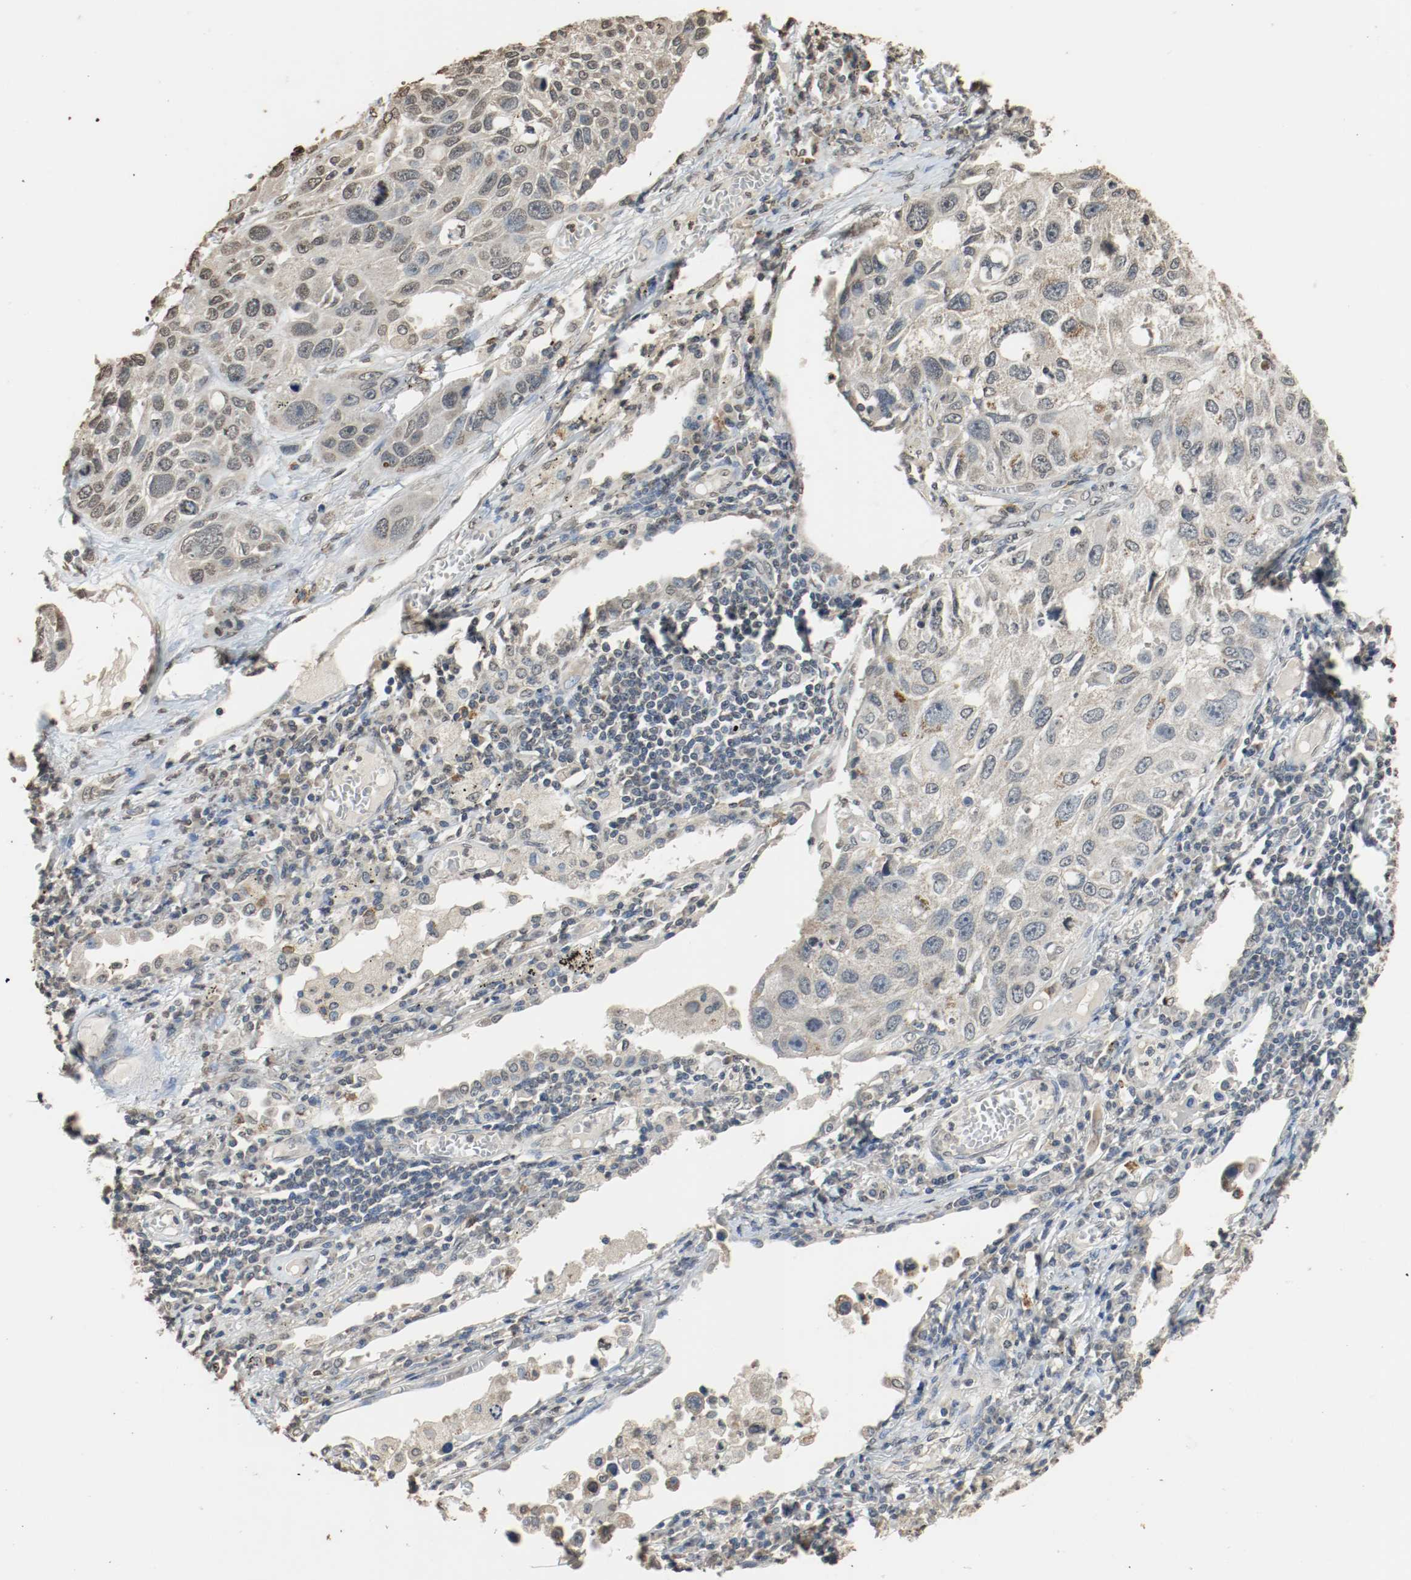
{"staining": {"intensity": "negative", "quantity": "none", "location": "none"}, "tissue": "lung cancer", "cell_type": "Tumor cells", "image_type": "cancer", "snomed": [{"axis": "morphology", "description": "Squamous cell carcinoma, NOS"}, {"axis": "topography", "description": "Lung"}], "caption": "Immunohistochemistry photomicrograph of neoplastic tissue: human lung squamous cell carcinoma stained with DAB (3,3'-diaminobenzidine) demonstrates no significant protein expression in tumor cells. The staining was performed using DAB to visualize the protein expression in brown, while the nuclei were stained in blue with hematoxylin (Magnification: 20x).", "gene": "RTN4", "patient": {"sex": "male", "age": 71}}